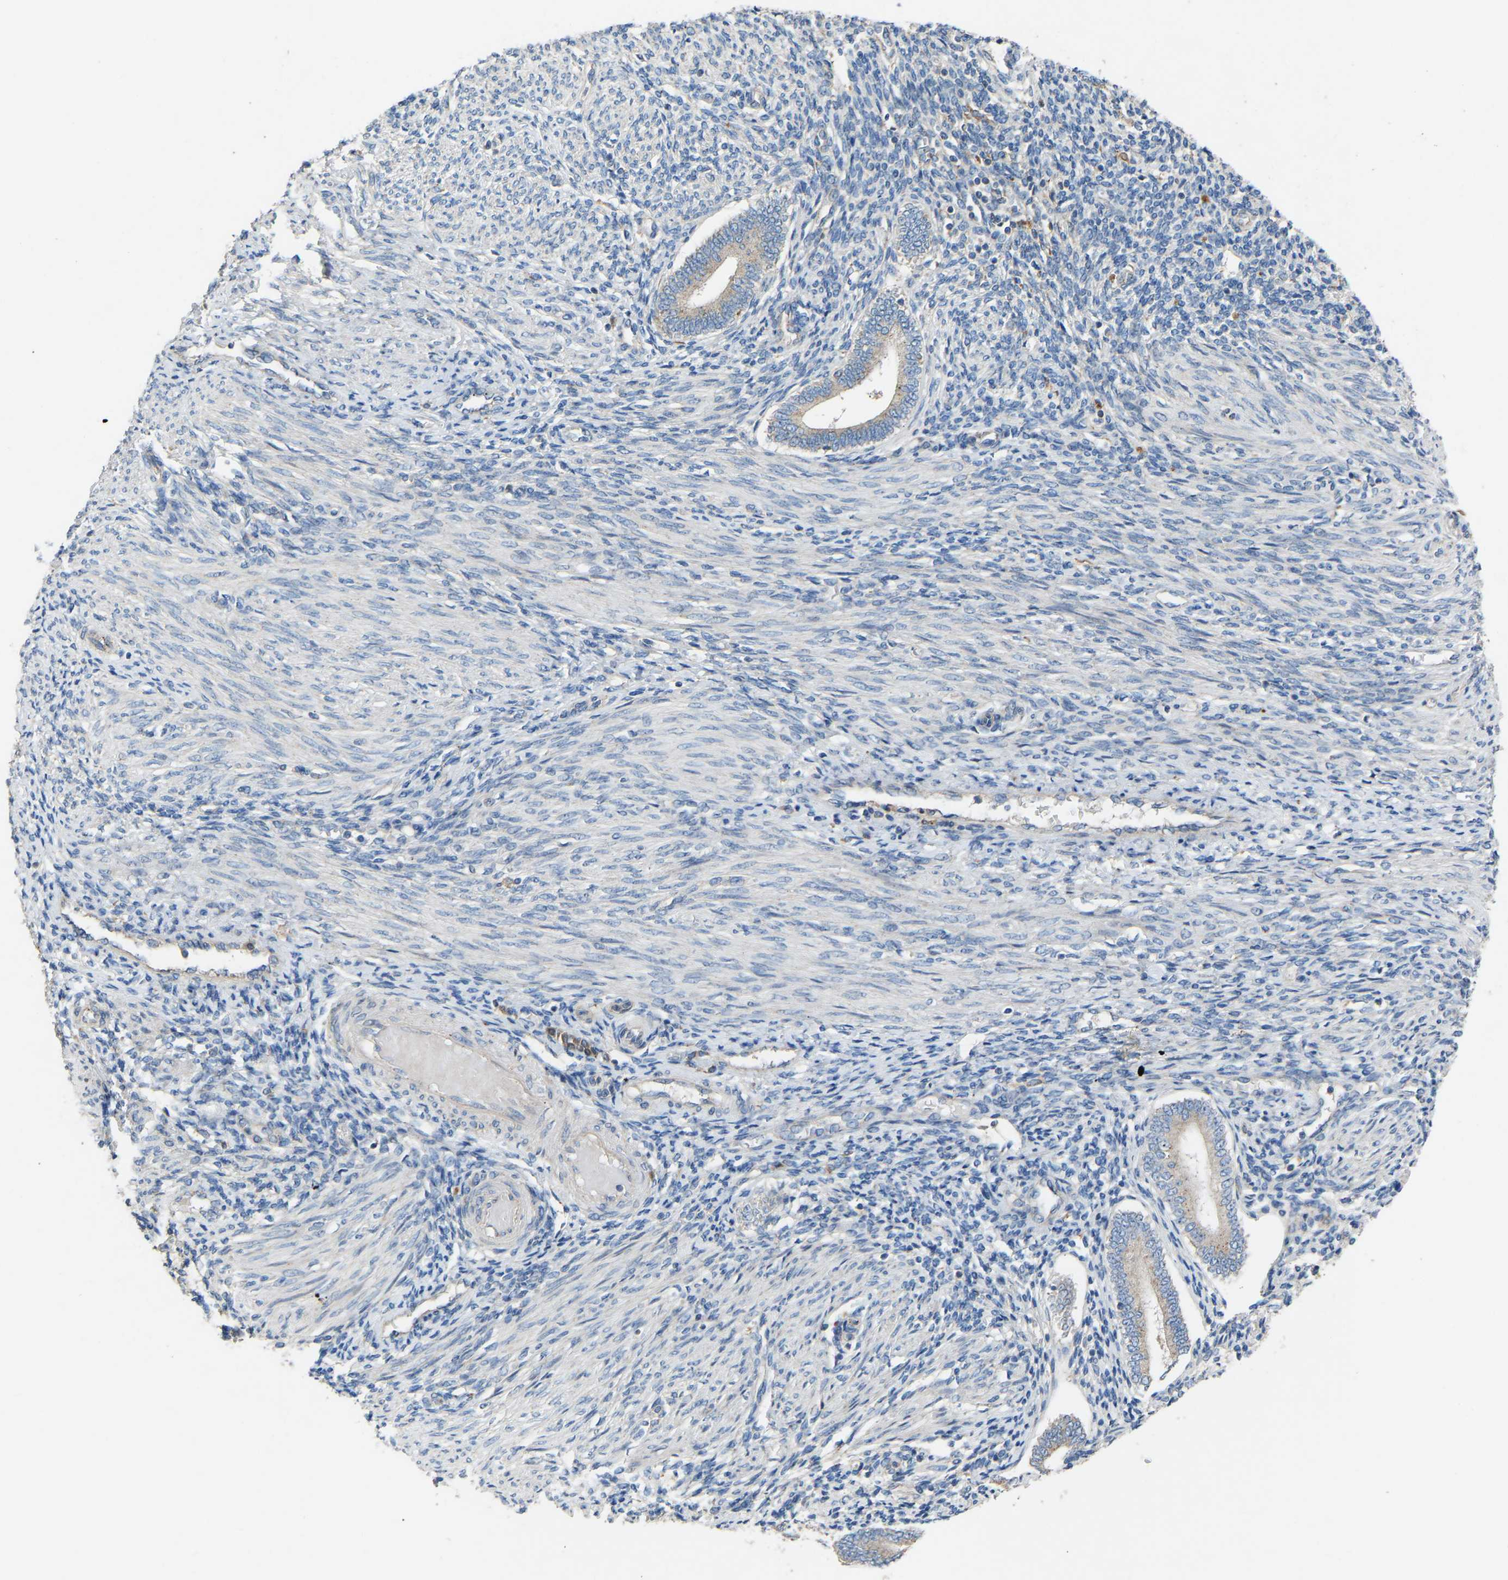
{"staining": {"intensity": "weak", "quantity": "<25%", "location": "cytoplasmic/membranous"}, "tissue": "endometrium", "cell_type": "Cells in endometrial stroma", "image_type": "normal", "snomed": [{"axis": "morphology", "description": "Normal tissue, NOS"}, {"axis": "topography", "description": "Endometrium"}], "caption": "Immunohistochemical staining of unremarkable endometrium shows no significant expression in cells in endometrial stroma.", "gene": "RGP1", "patient": {"sex": "female", "age": 42}}